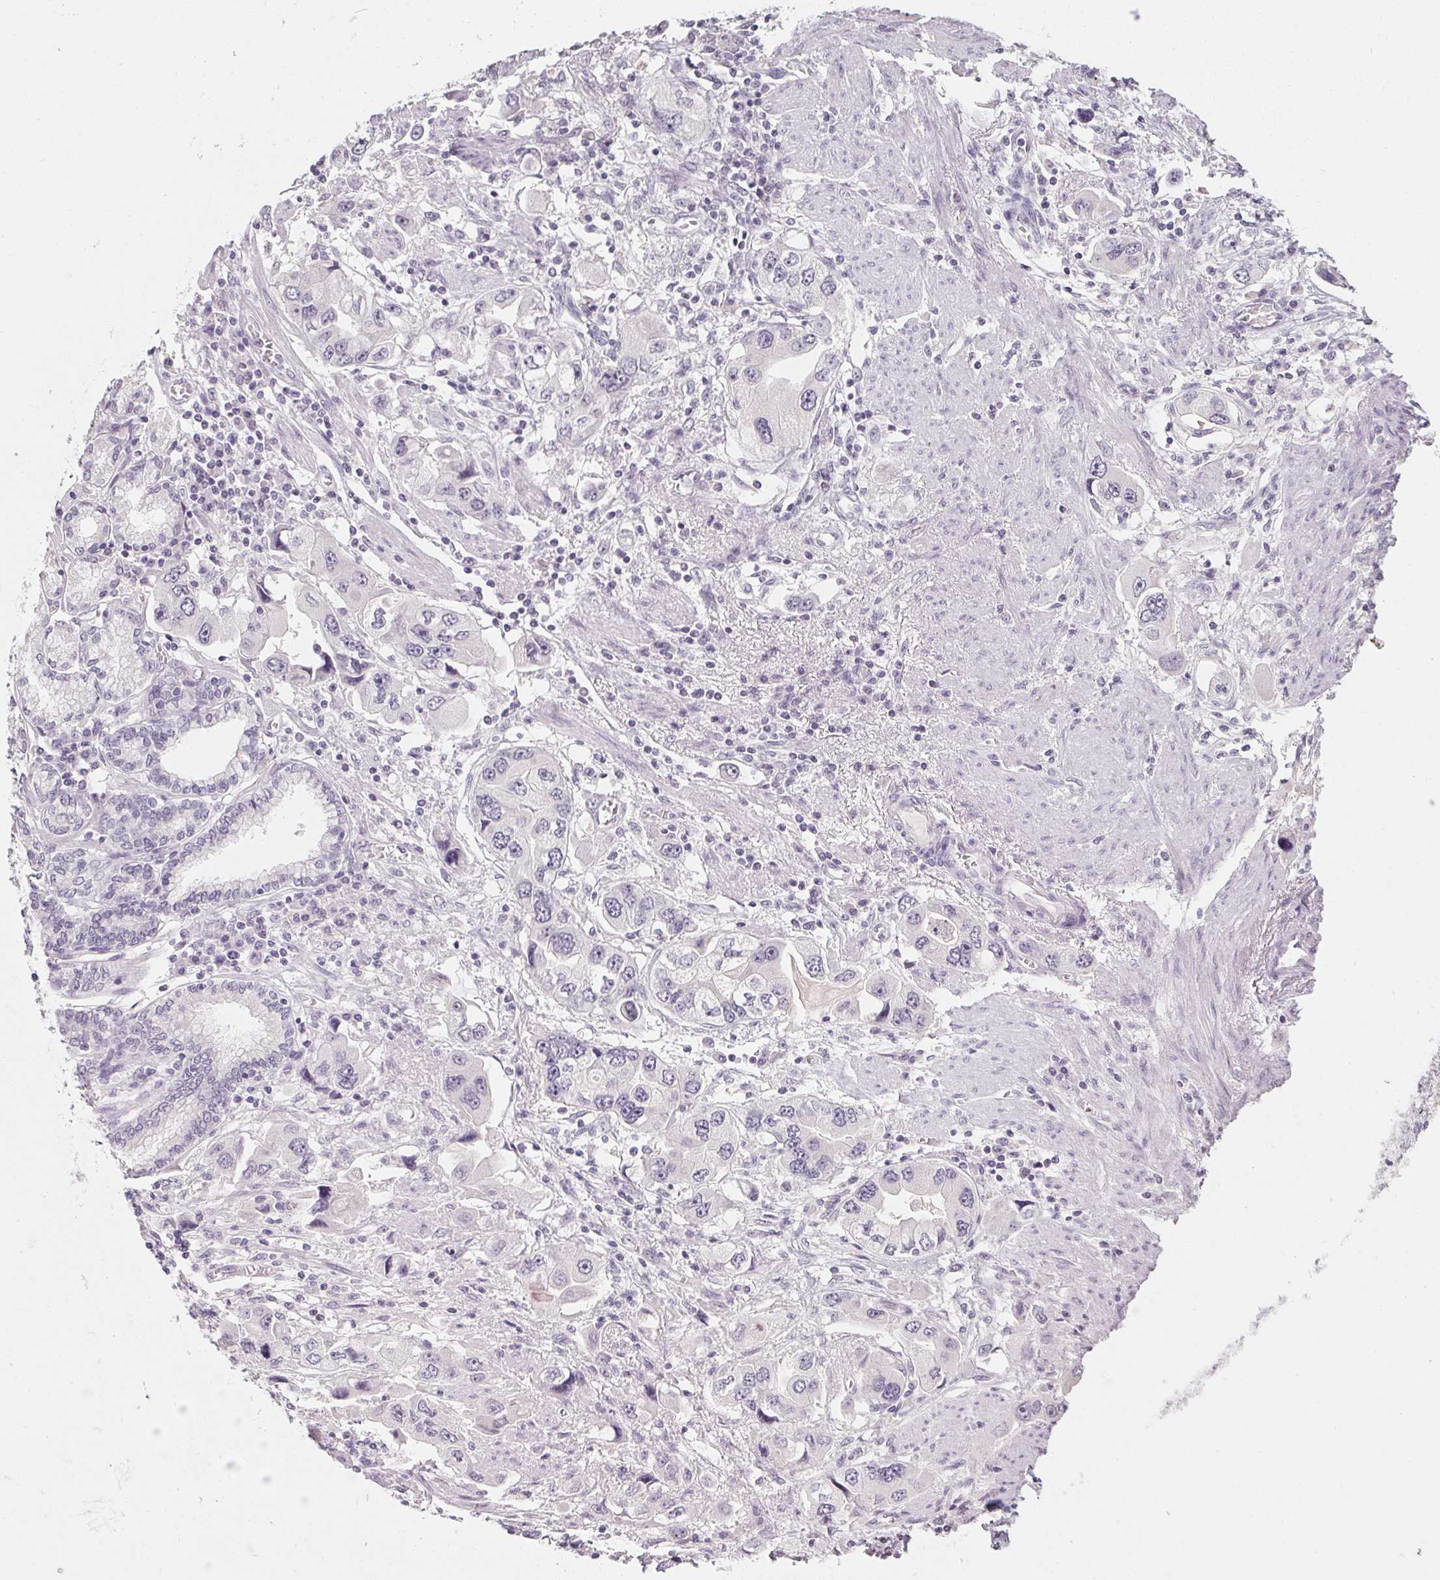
{"staining": {"intensity": "negative", "quantity": "none", "location": "none"}, "tissue": "stomach cancer", "cell_type": "Tumor cells", "image_type": "cancer", "snomed": [{"axis": "morphology", "description": "Adenocarcinoma, NOS"}, {"axis": "topography", "description": "Stomach, lower"}], "caption": "Tumor cells are negative for protein expression in human stomach cancer.", "gene": "CAPZA3", "patient": {"sex": "female", "age": 93}}